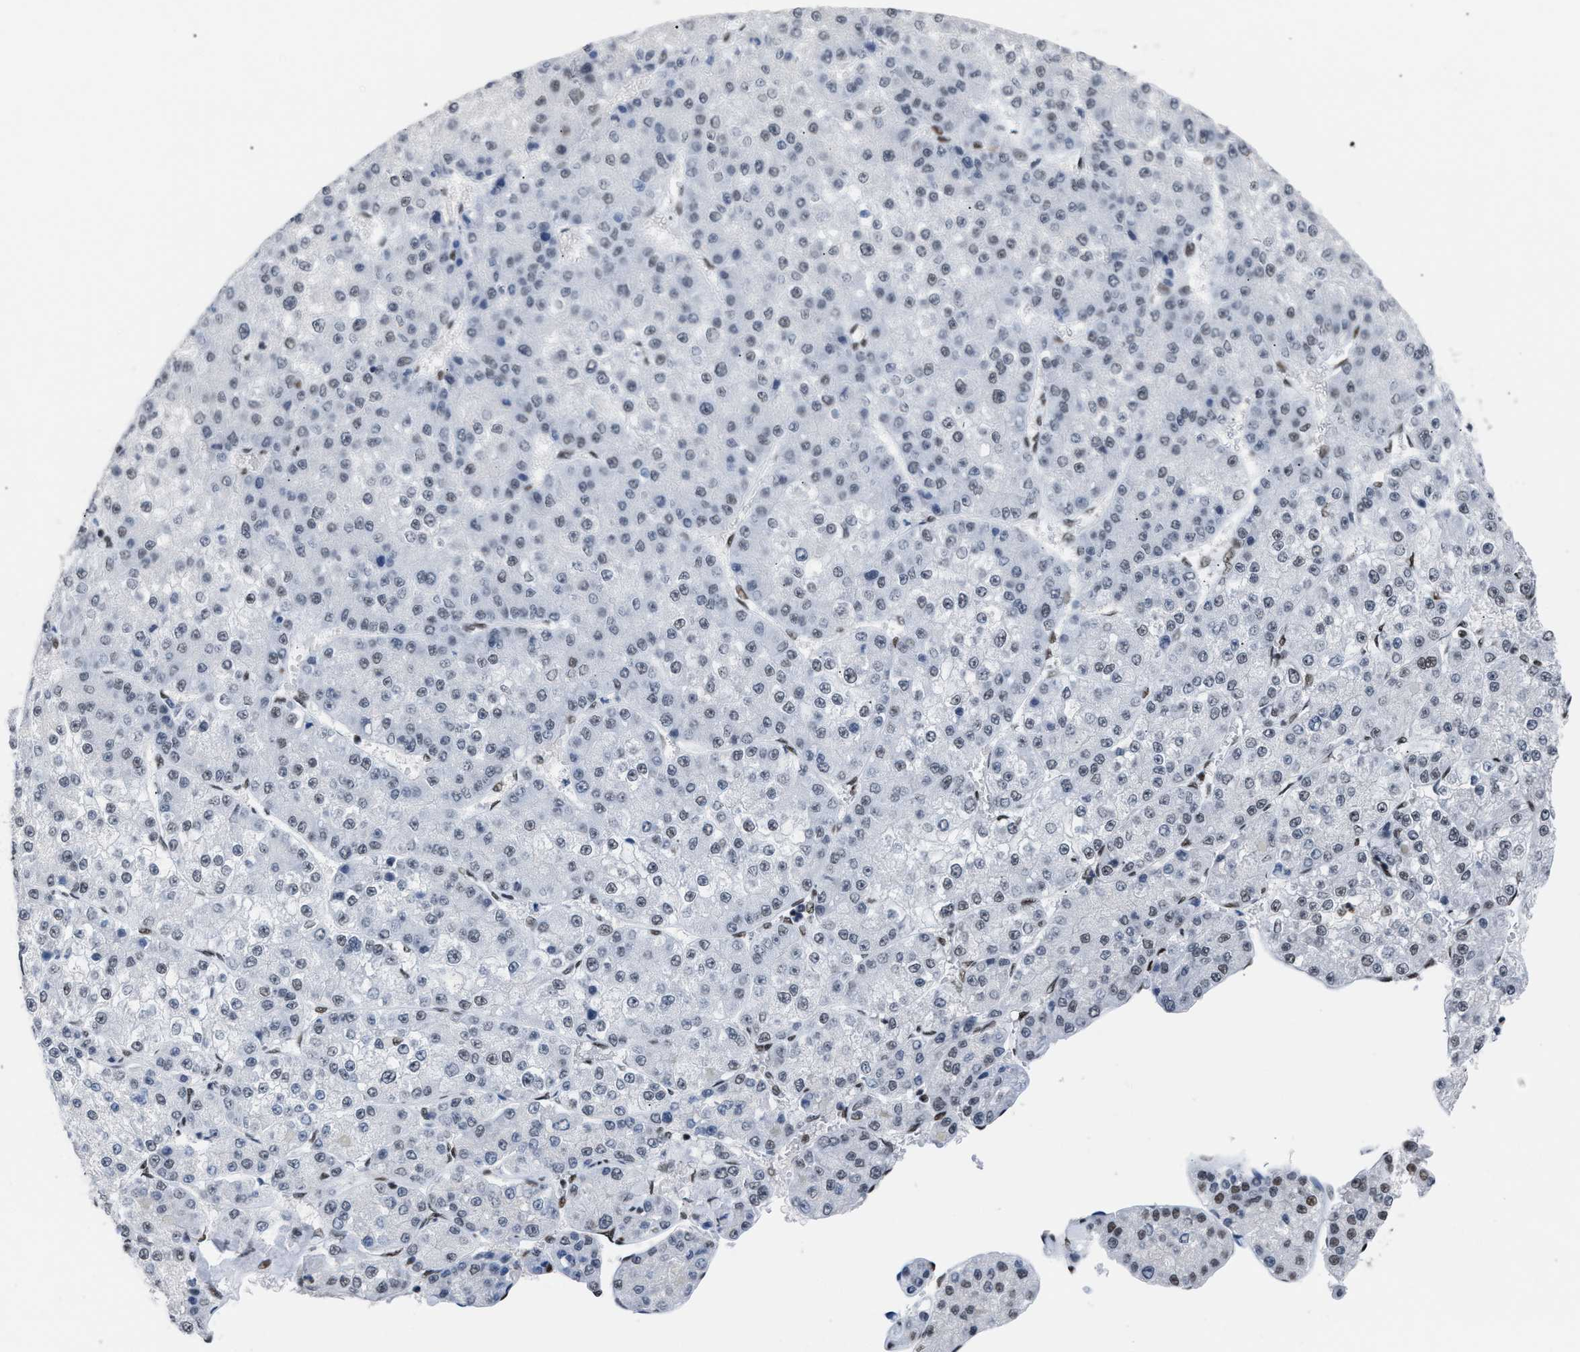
{"staining": {"intensity": "weak", "quantity": "<25%", "location": "nuclear"}, "tissue": "liver cancer", "cell_type": "Tumor cells", "image_type": "cancer", "snomed": [{"axis": "morphology", "description": "Carcinoma, Hepatocellular, NOS"}, {"axis": "topography", "description": "Liver"}], "caption": "DAB immunohistochemical staining of hepatocellular carcinoma (liver) shows no significant positivity in tumor cells.", "gene": "CCAR2", "patient": {"sex": "female", "age": 73}}